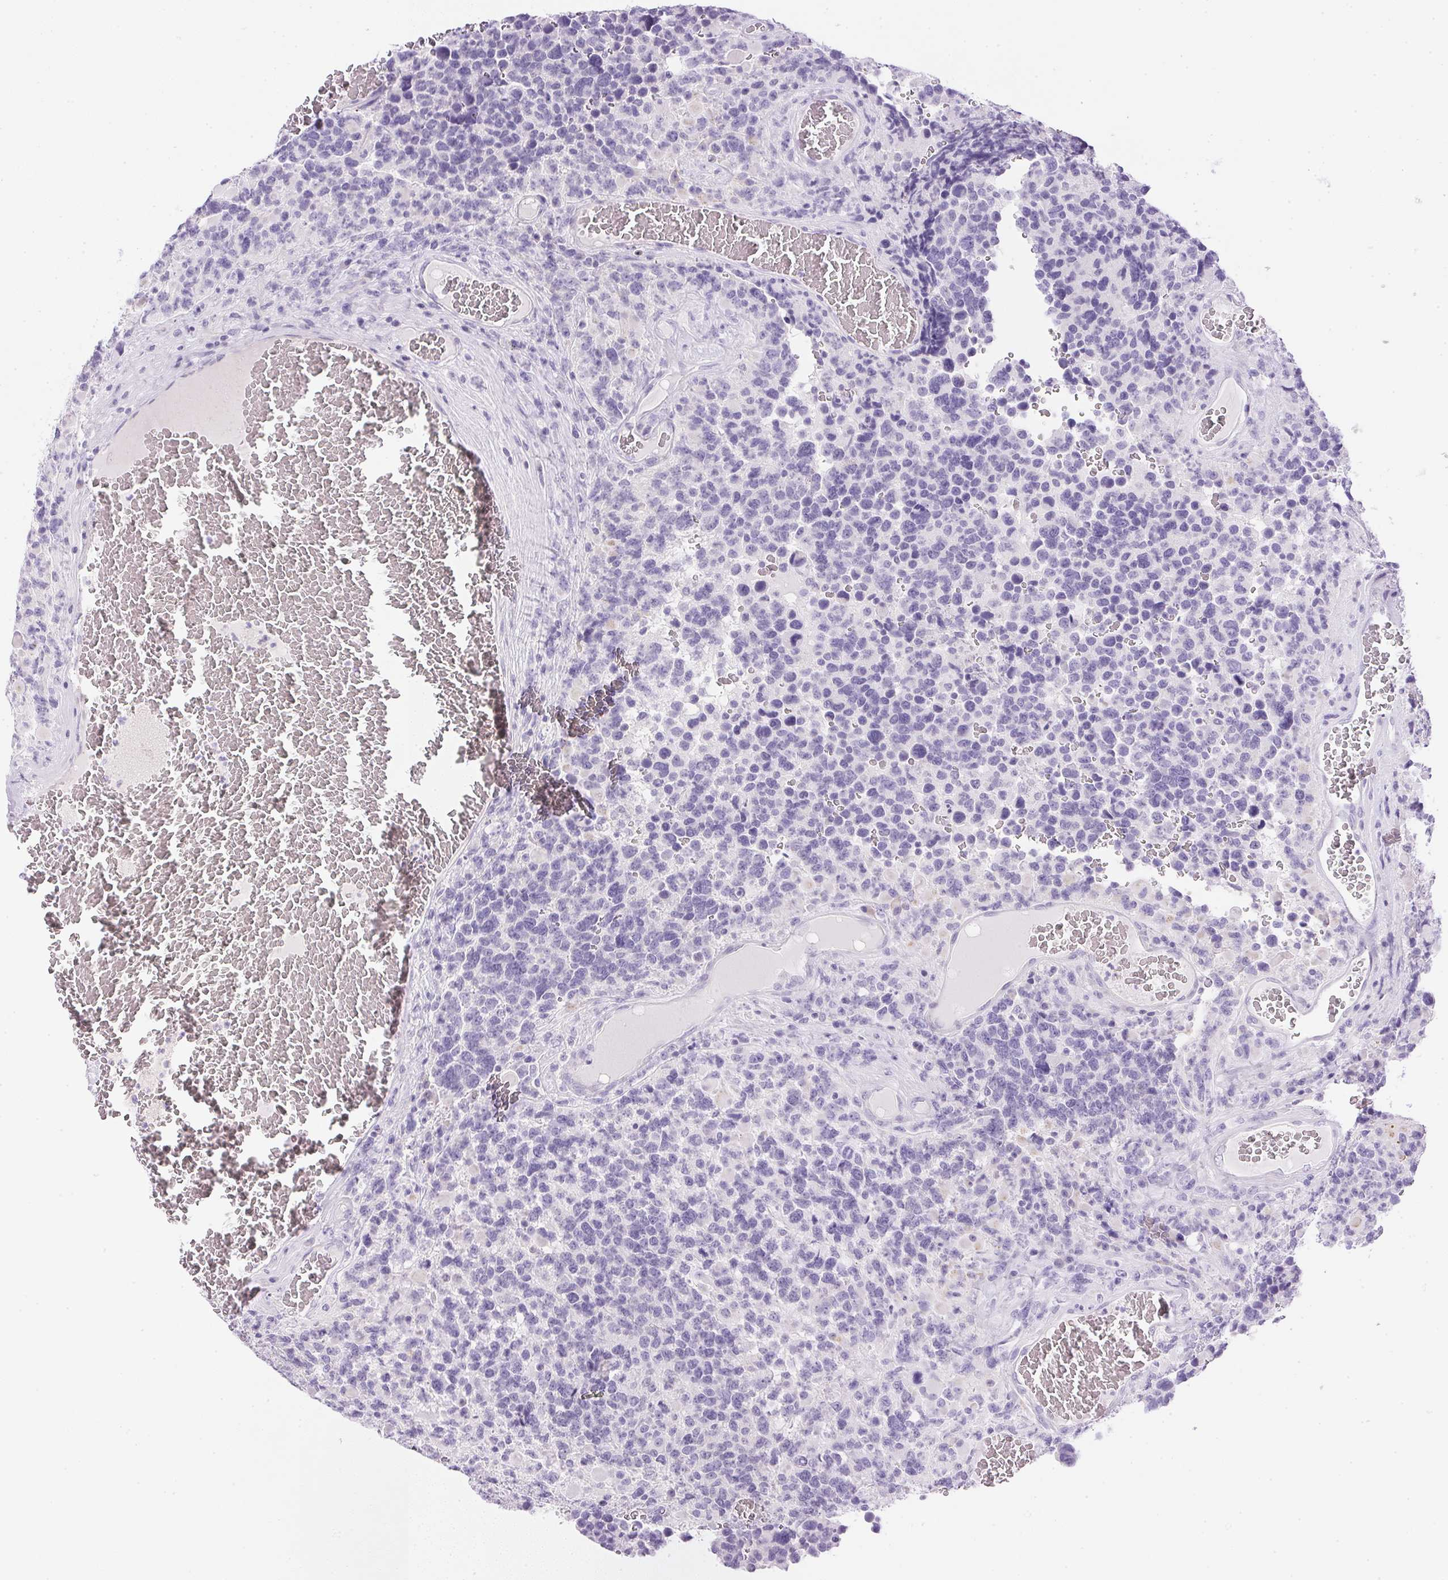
{"staining": {"intensity": "negative", "quantity": "none", "location": "none"}, "tissue": "glioma", "cell_type": "Tumor cells", "image_type": "cancer", "snomed": [{"axis": "morphology", "description": "Glioma, malignant, High grade"}, {"axis": "topography", "description": "Brain"}], "caption": "There is no significant positivity in tumor cells of malignant glioma (high-grade).", "gene": "CTRL", "patient": {"sex": "female", "age": 40}}